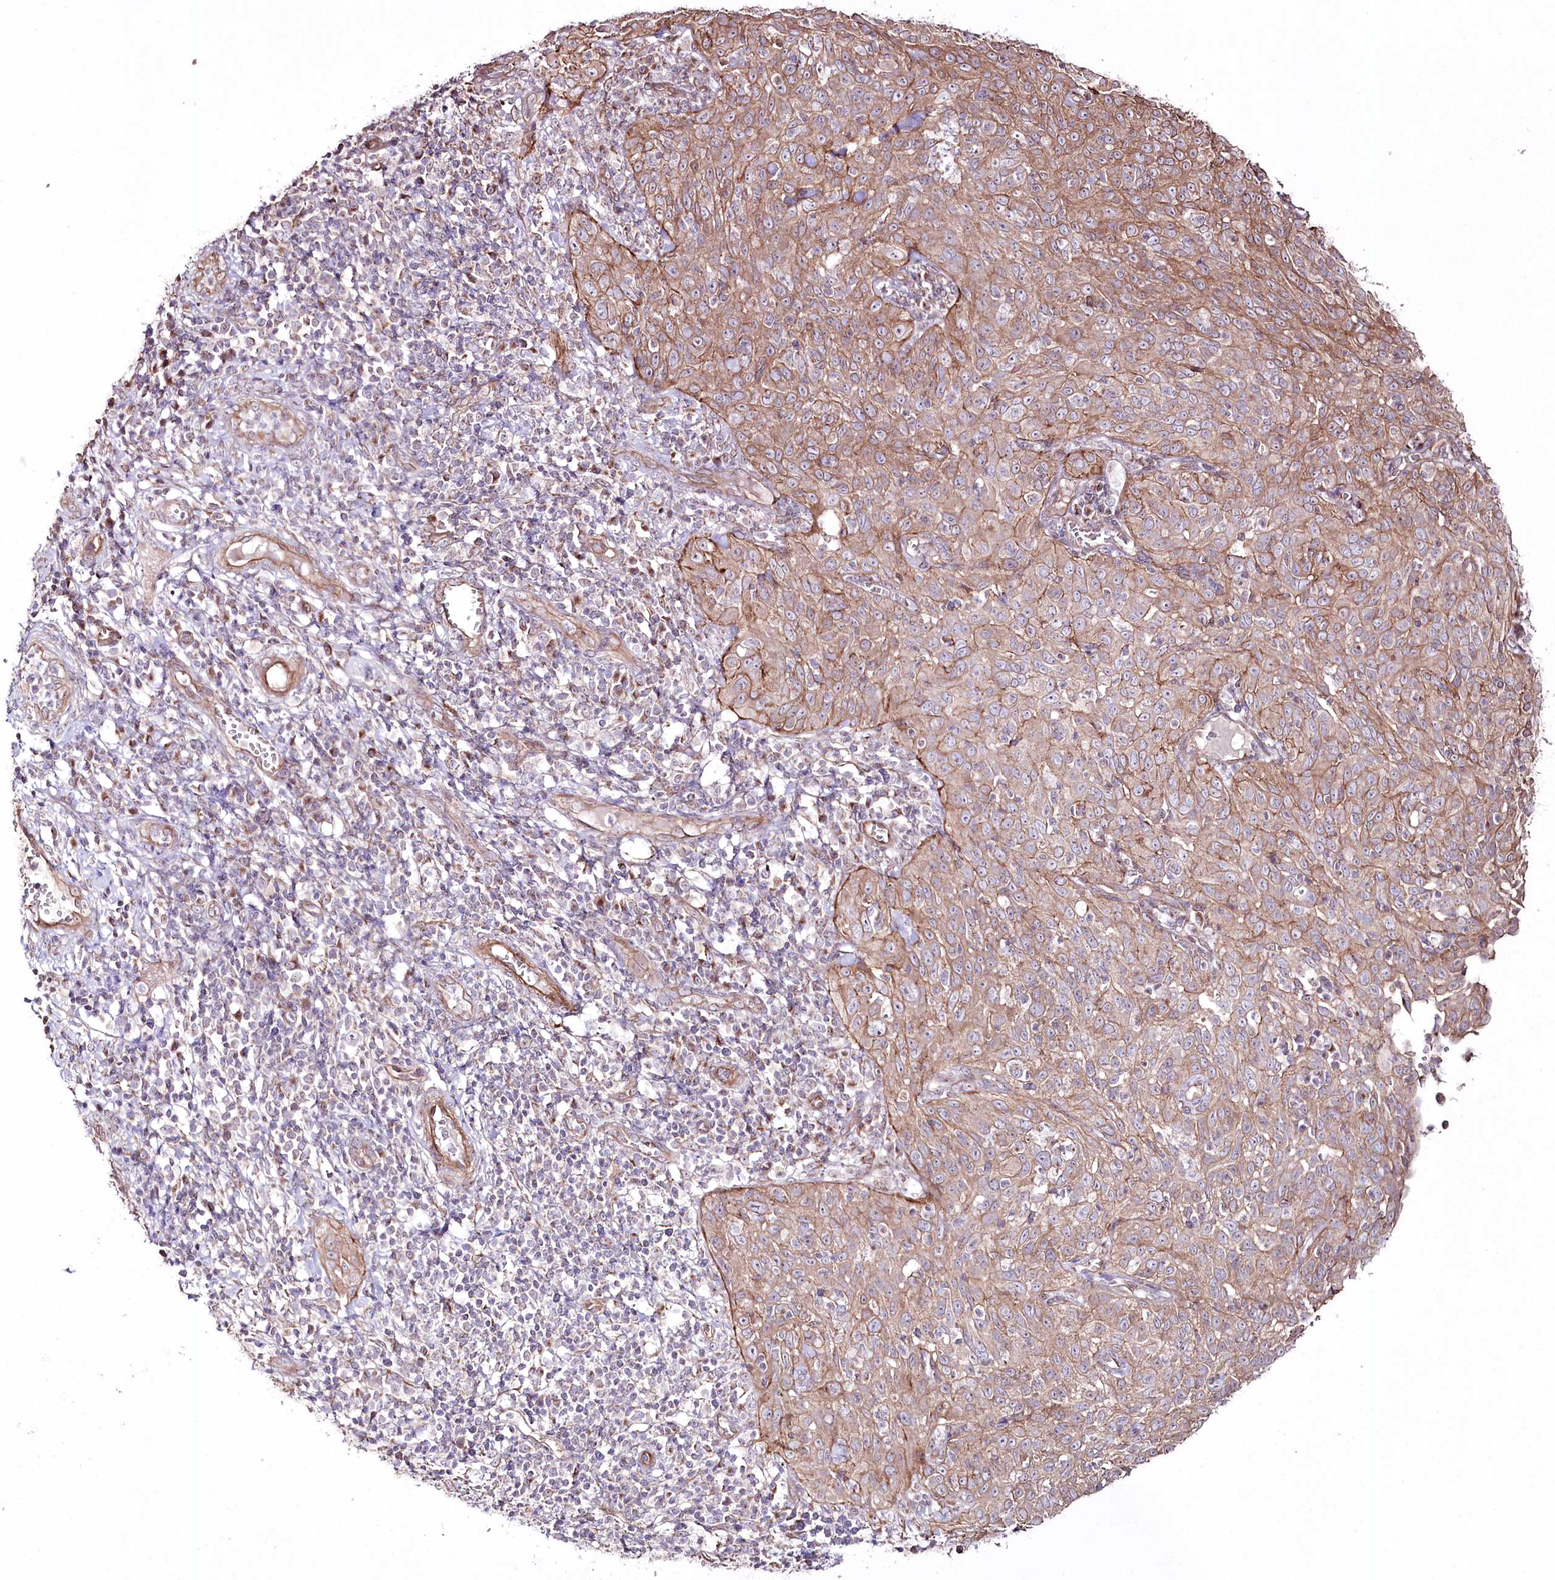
{"staining": {"intensity": "moderate", "quantity": ">75%", "location": "cytoplasmic/membranous"}, "tissue": "cervical cancer", "cell_type": "Tumor cells", "image_type": "cancer", "snomed": [{"axis": "morphology", "description": "Squamous cell carcinoma, NOS"}, {"axis": "topography", "description": "Cervix"}], "caption": "Moderate cytoplasmic/membranous positivity is identified in about >75% of tumor cells in squamous cell carcinoma (cervical).", "gene": "REXO2", "patient": {"sex": "female", "age": 31}}